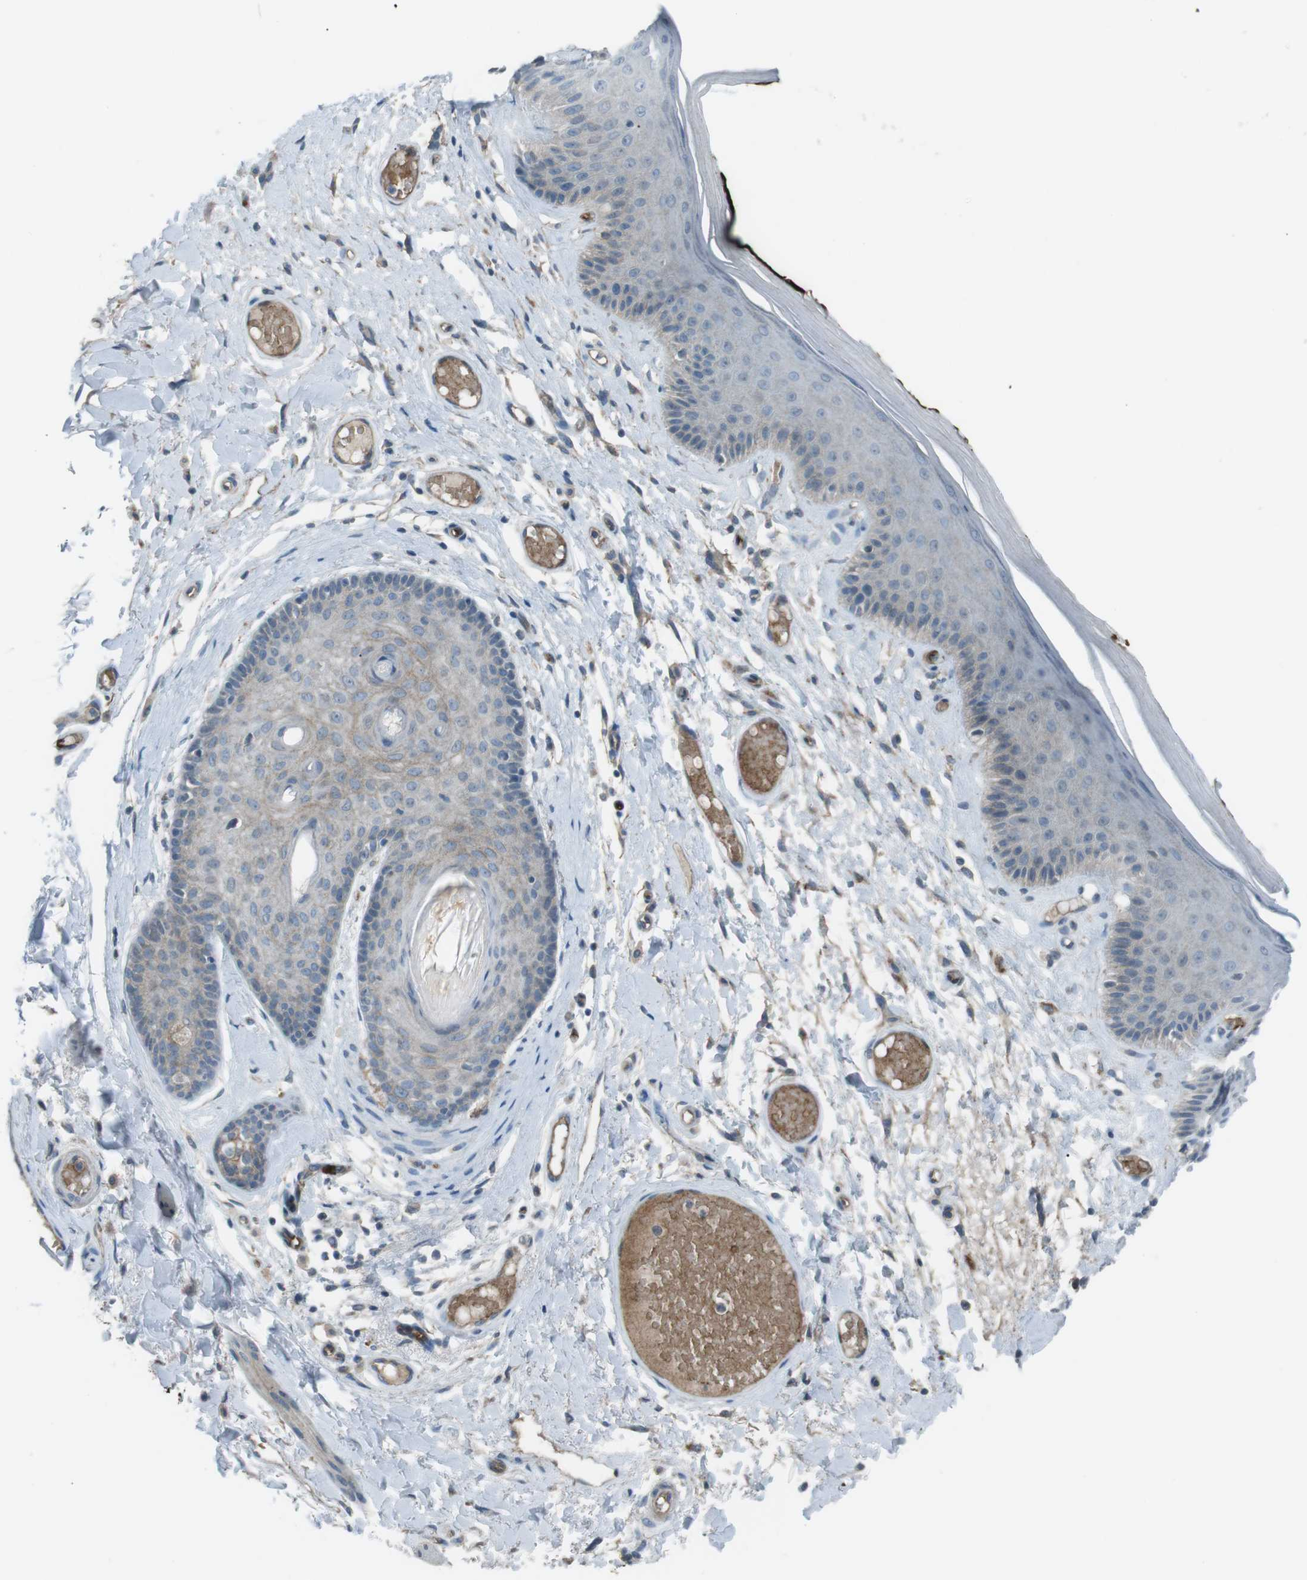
{"staining": {"intensity": "negative", "quantity": "none", "location": "none"}, "tissue": "skin", "cell_type": "Epidermal cells", "image_type": "normal", "snomed": [{"axis": "morphology", "description": "Normal tissue, NOS"}, {"axis": "topography", "description": "Vulva"}], "caption": "Skin was stained to show a protein in brown. There is no significant expression in epidermal cells. Brightfield microscopy of immunohistochemistry (IHC) stained with DAB (brown) and hematoxylin (blue), captured at high magnification.", "gene": "SPTA1", "patient": {"sex": "female", "age": 73}}